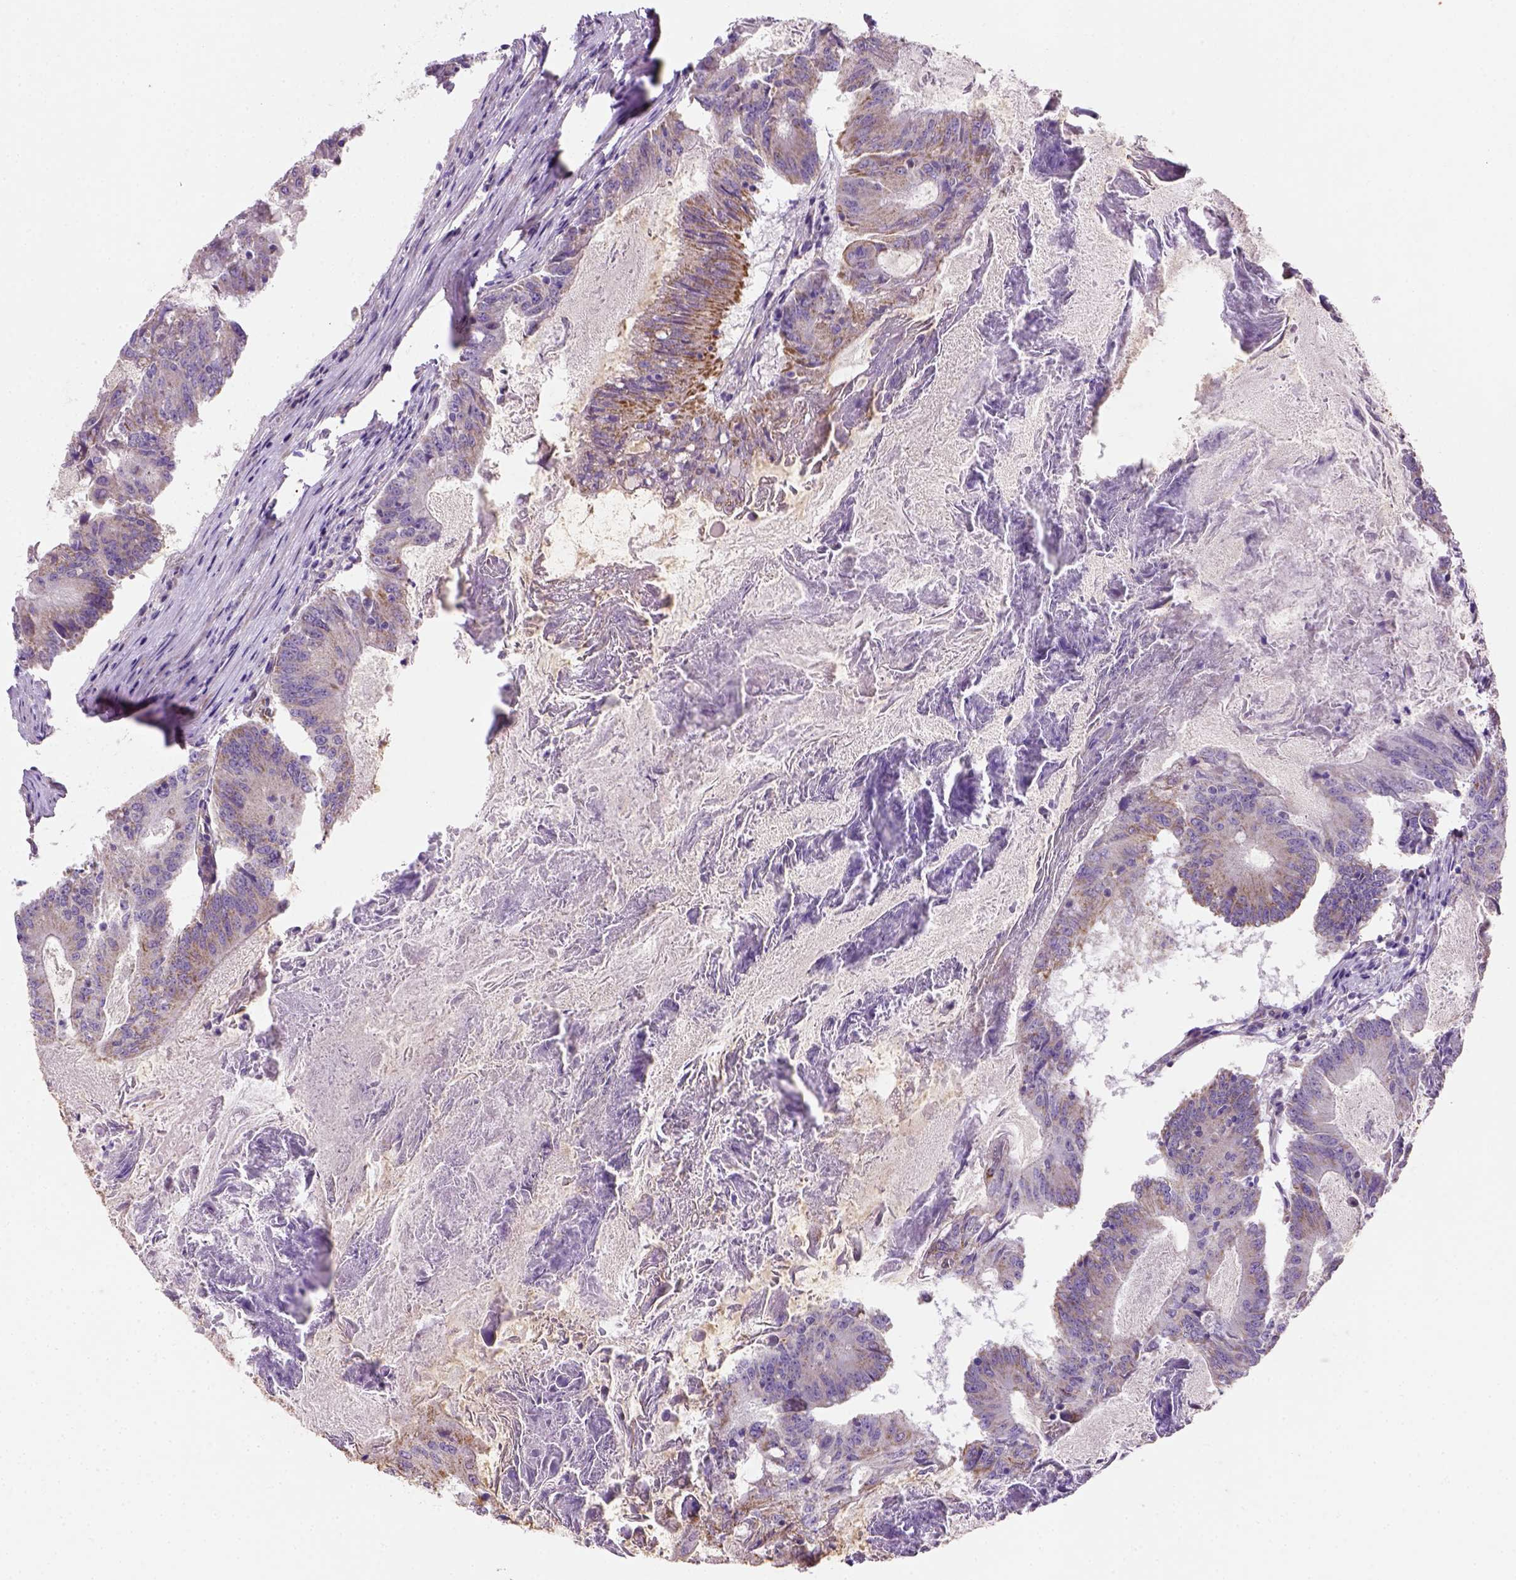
{"staining": {"intensity": "weak", "quantity": ">75%", "location": "cytoplasmic/membranous"}, "tissue": "colorectal cancer", "cell_type": "Tumor cells", "image_type": "cancer", "snomed": [{"axis": "morphology", "description": "Adenocarcinoma, NOS"}, {"axis": "topography", "description": "Colon"}], "caption": "Immunohistochemistry photomicrograph of neoplastic tissue: human colorectal cancer stained using immunohistochemistry (IHC) displays low levels of weak protein expression localized specifically in the cytoplasmic/membranous of tumor cells, appearing as a cytoplasmic/membranous brown color.", "gene": "HTRA1", "patient": {"sex": "female", "age": 70}}